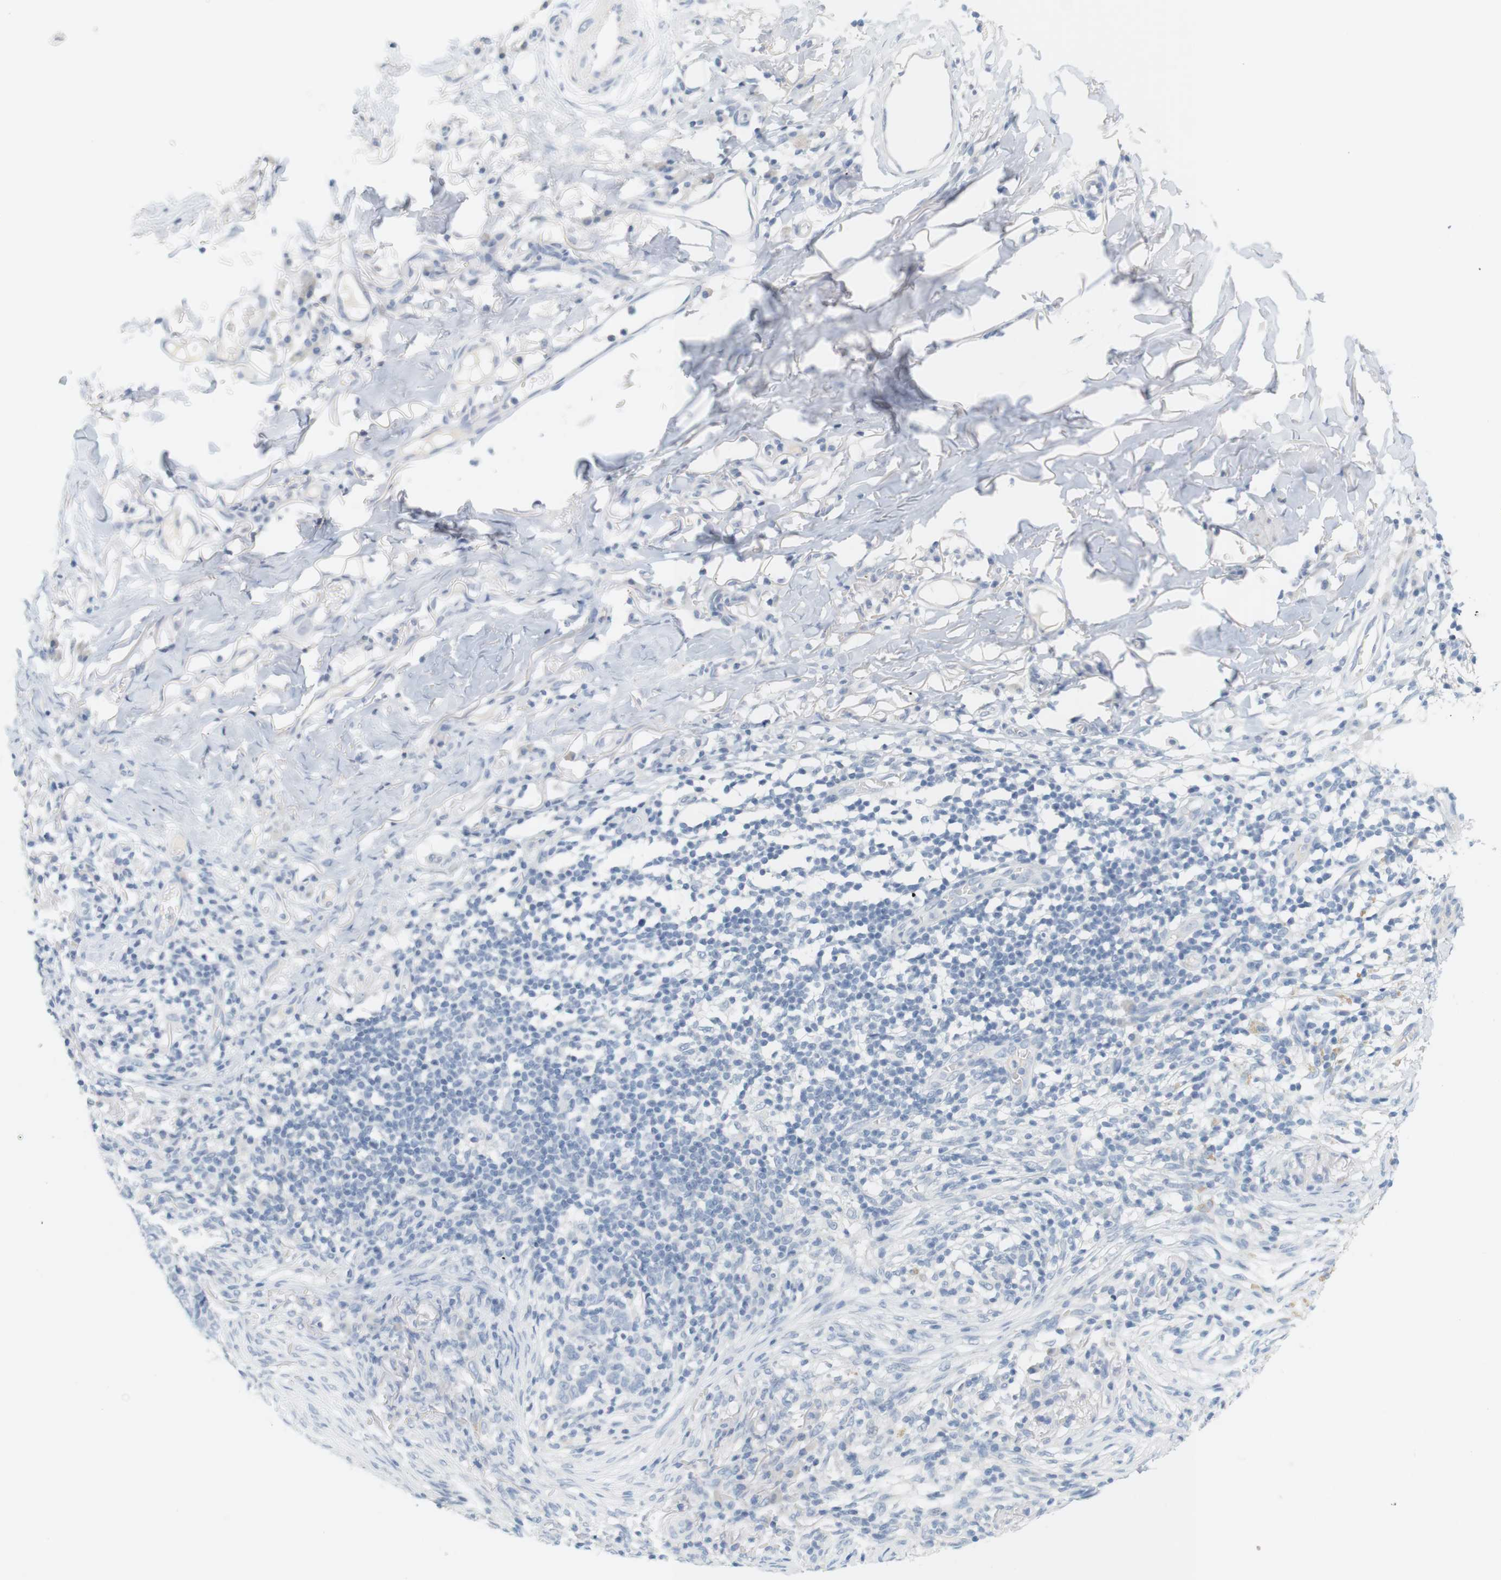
{"staining": {"intensity": "negative", "quantity": "none", "location": "none"}, "tissue": "skin cancer", "cell_type": "Tumor cells", "image_type": "cancer", "snomed": [{"axis": "morphology", "description": "Basal cell carcinoma"}, {"axis": "topography", "description": "Skin"}], "caption": "Human skin basal cell carcinoma stained for a protein using immunohistochemistry demonstrates no expression in tumor cells.", "gene": "OPRM1", "patient": {"sex": "male", "age": 85}}